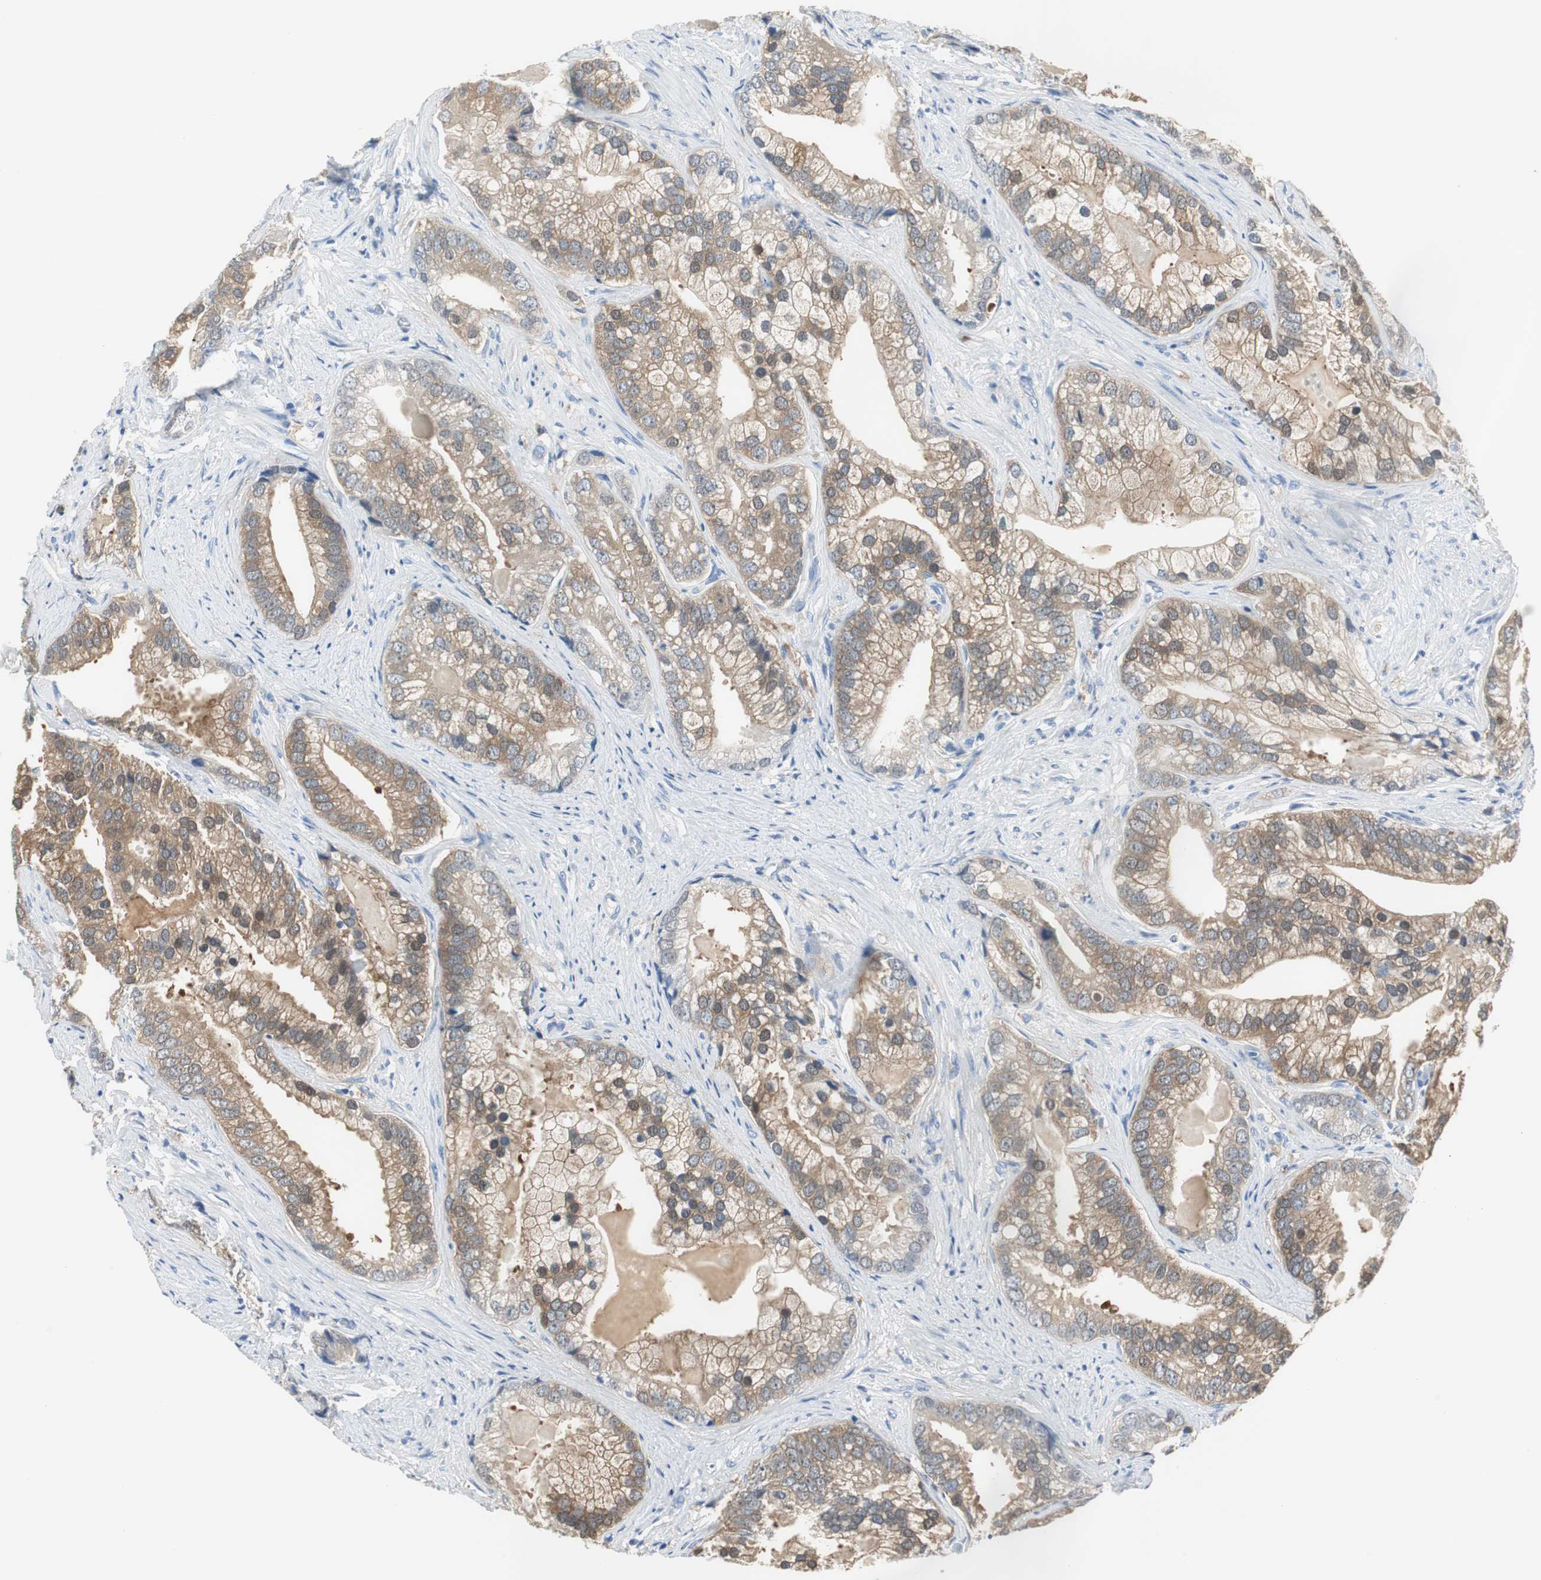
{"staining": {"intensity": "moderate", "quantity": ">75%", "location": "cytoplasmic/membranous,nuclear"}, "tissue": "prostate cancer", "cell_type": "Tumor cells", "image_type": "cancer", "snomed": [{"axis": "morphology", "description": "Adenocarcinoma, Low grade"}, {"axis": "topography", "description": "Prostate"}], "caption": "Tumor cells show medium levels of moderate cytoplasmic/membranous and nuclear positivity in approximately >75% of cells in adenocarcinoma (low-grade) (prostate). (IHC, brightfield microscopy, high magnification).", "gene": "FBP1", "patient": {"sex": "male", "age": 71}}